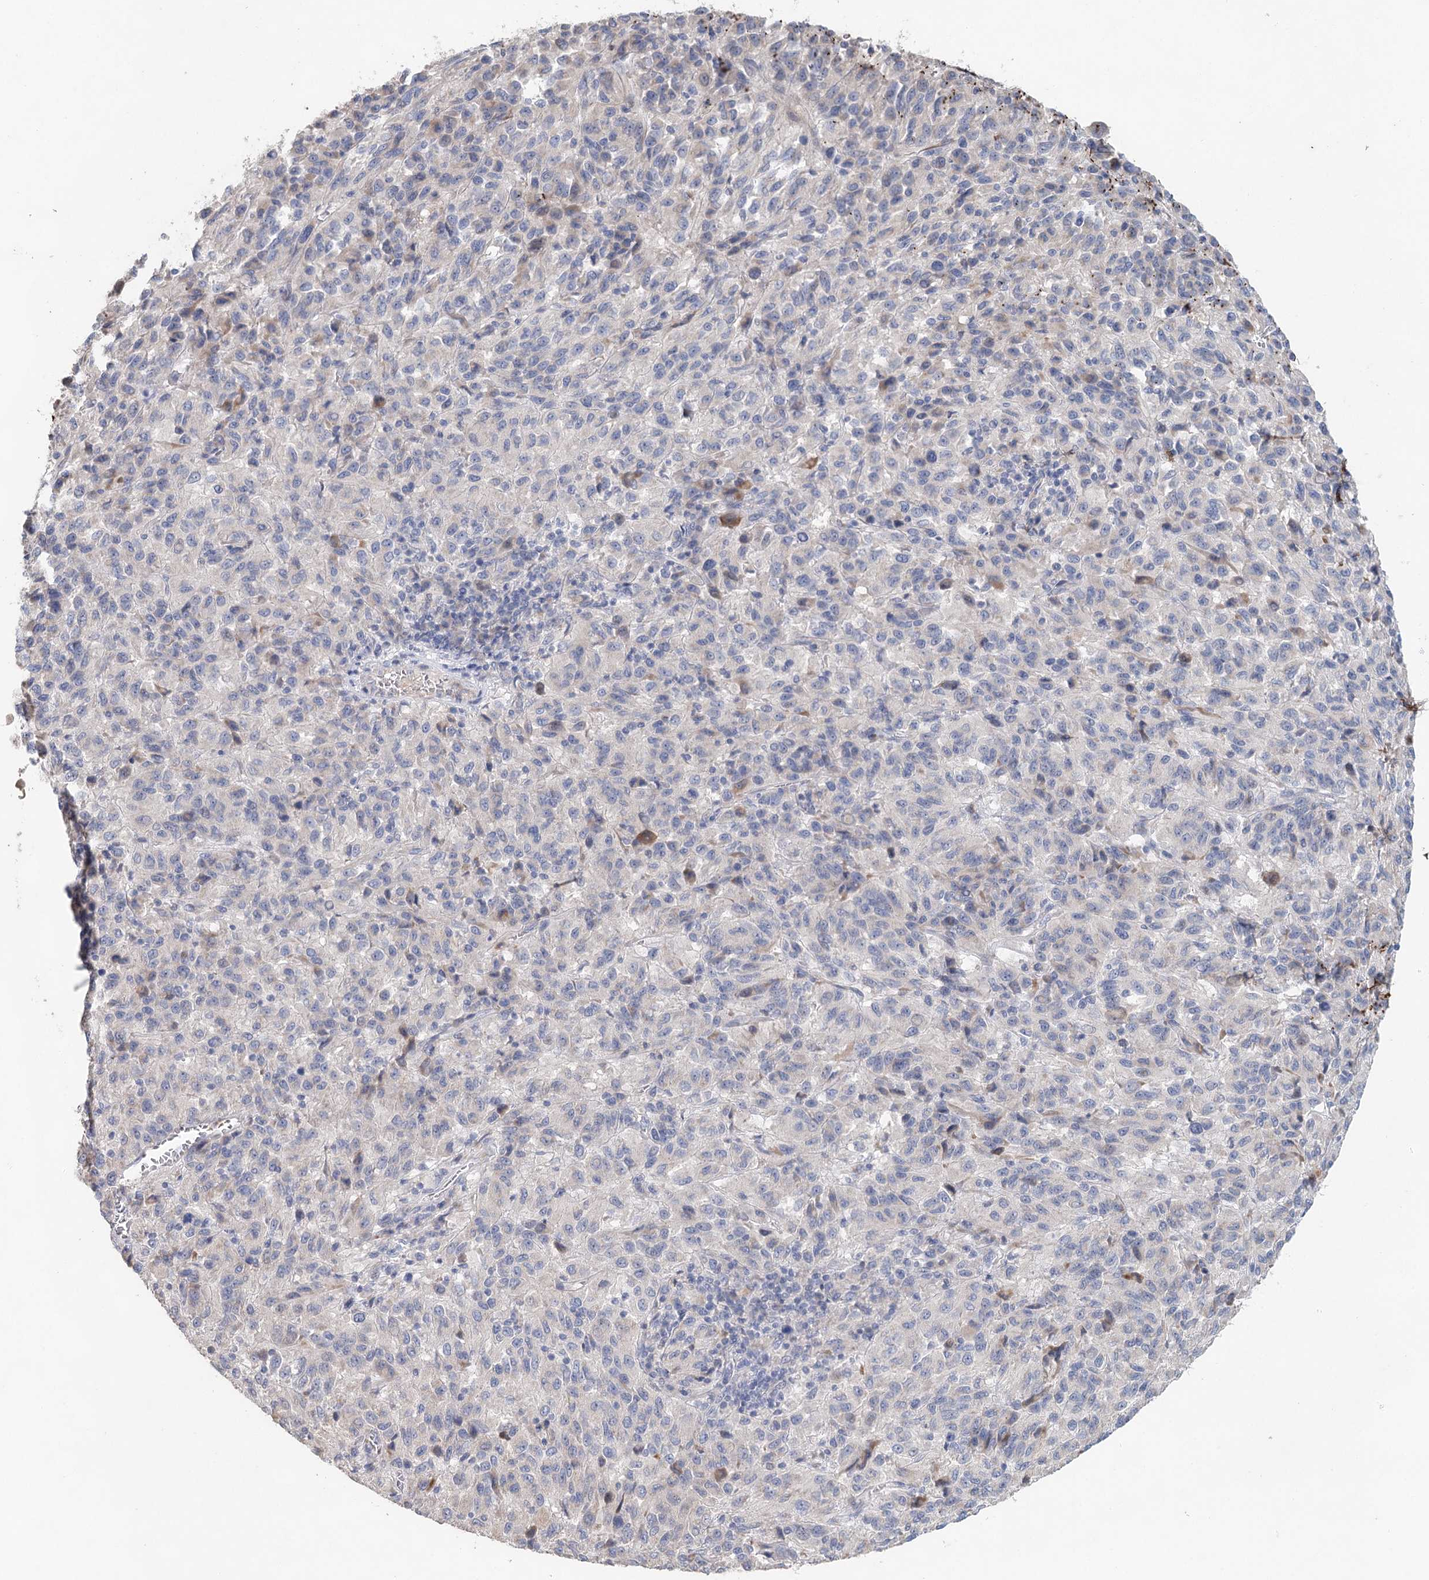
{"staining": {"intensity": "negative", "quantity": "none", "location": "none"}, "tissue": "melanoma", "cell_type": "Tumor cells", "image_type": "cancer", "snomed": [{"axis": "morphology", "description": "Malignant melanoma, Metastatic site"}, {"axis": "topography", "description": "Lung"}], "caption": "Human melanoma stained for a protein using immunohistochemistry shows no expression in tumor cells.", "gene": "MYL6B", "patient": {"sex": "male", "age": 64}}